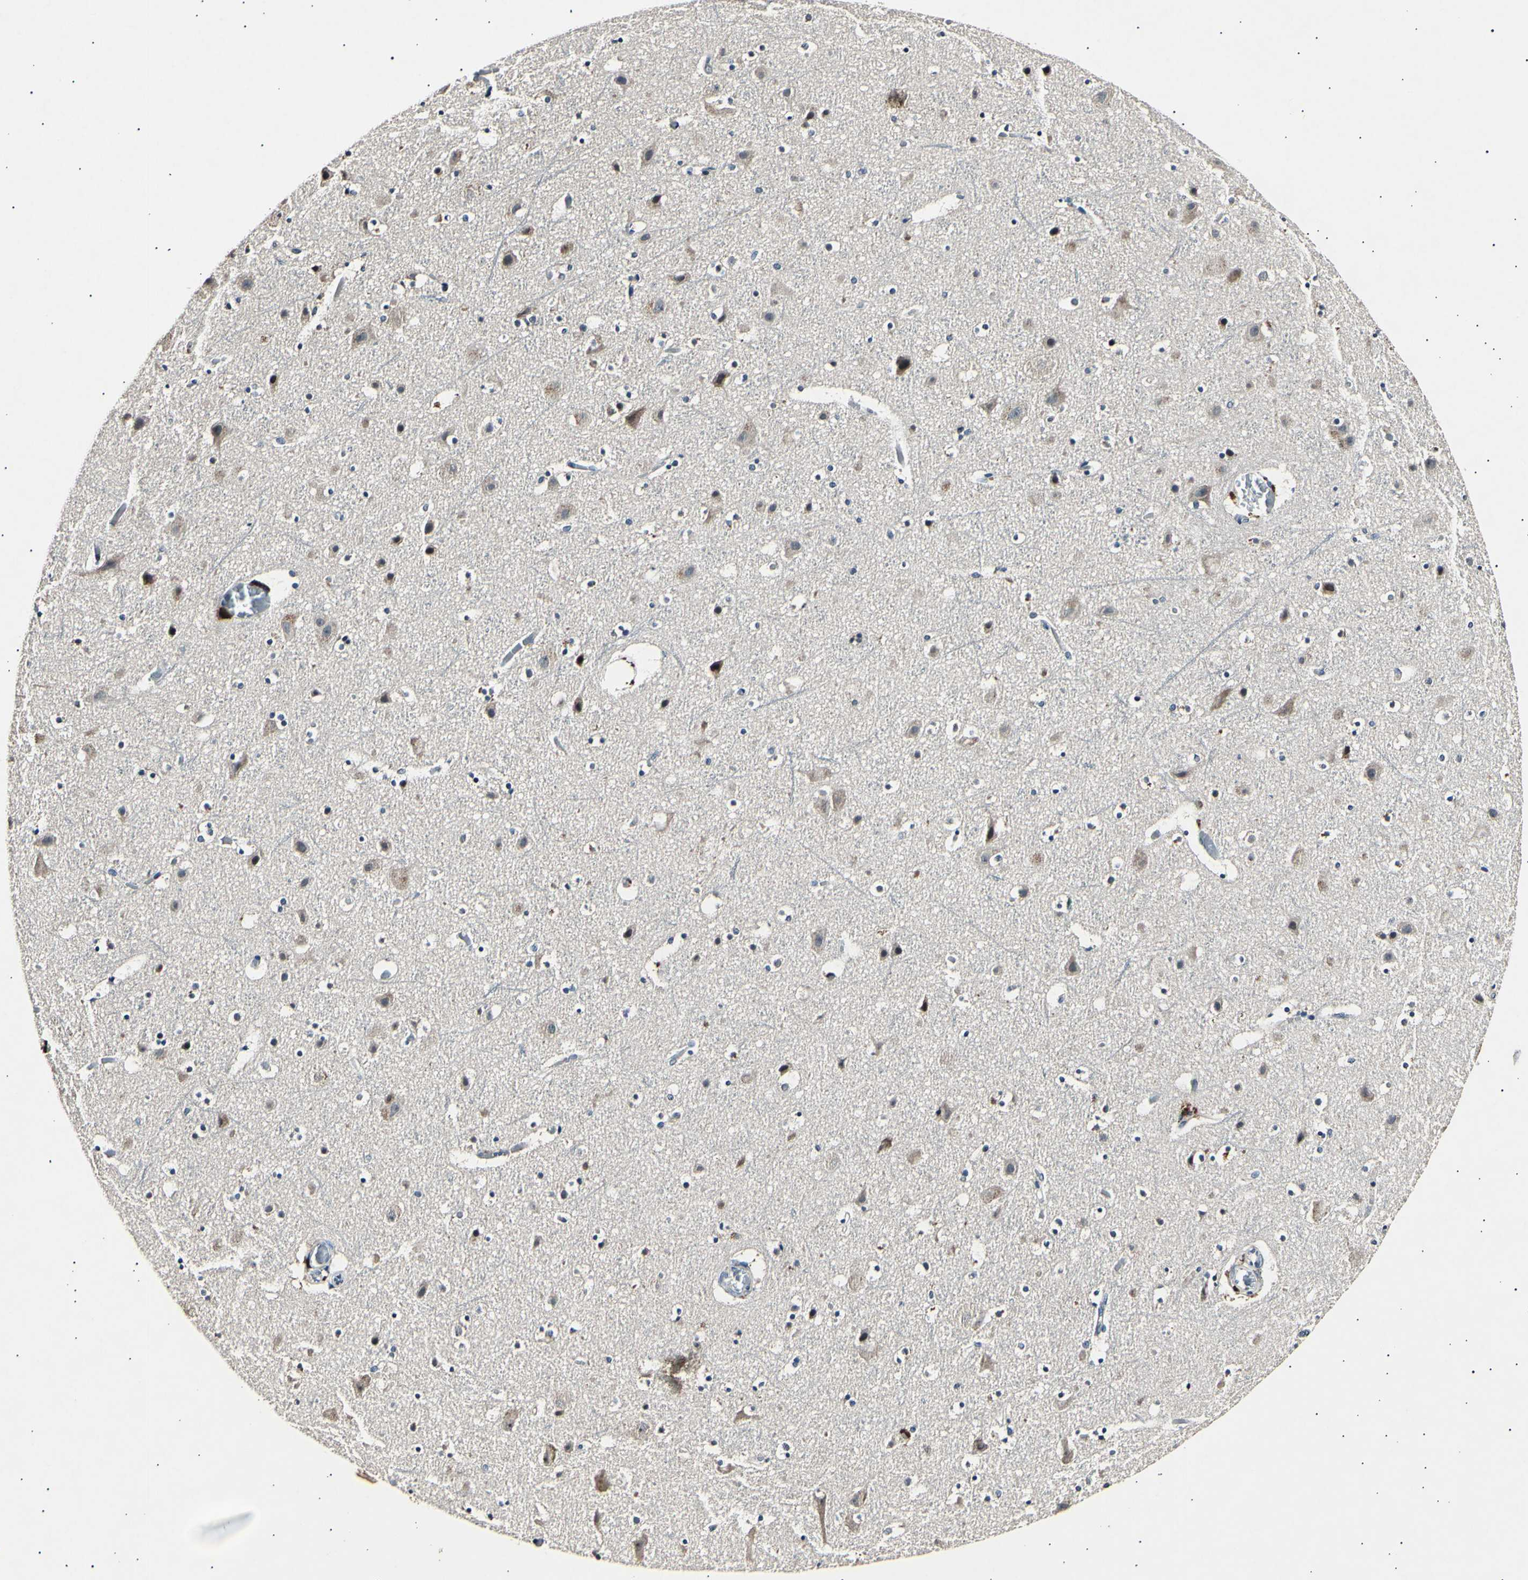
{"staining": {"intensity": "weak", "quantity": "25%-75%", "location": "cytoplasmic/membranous"}, "tissue": "cerebral cortex", "cell_type": "Endothelial cells", "image_type": "normal", "snomed": [{"axis": "morphology", "description": "Normal tissue, NOS"}, {"axis": "topography", "description": "Cerebral cortex"}], "caption": "Protein analysis of unremarkable cerebral cortex displays weak cytoplasmic/membranous staining in about 25%-75% of endothelial cells. (DAB = brown stain, brightfield microscopy at high magnification).", "gene": "ADCY3", "patient": {"sex": "male", "age": 45}}